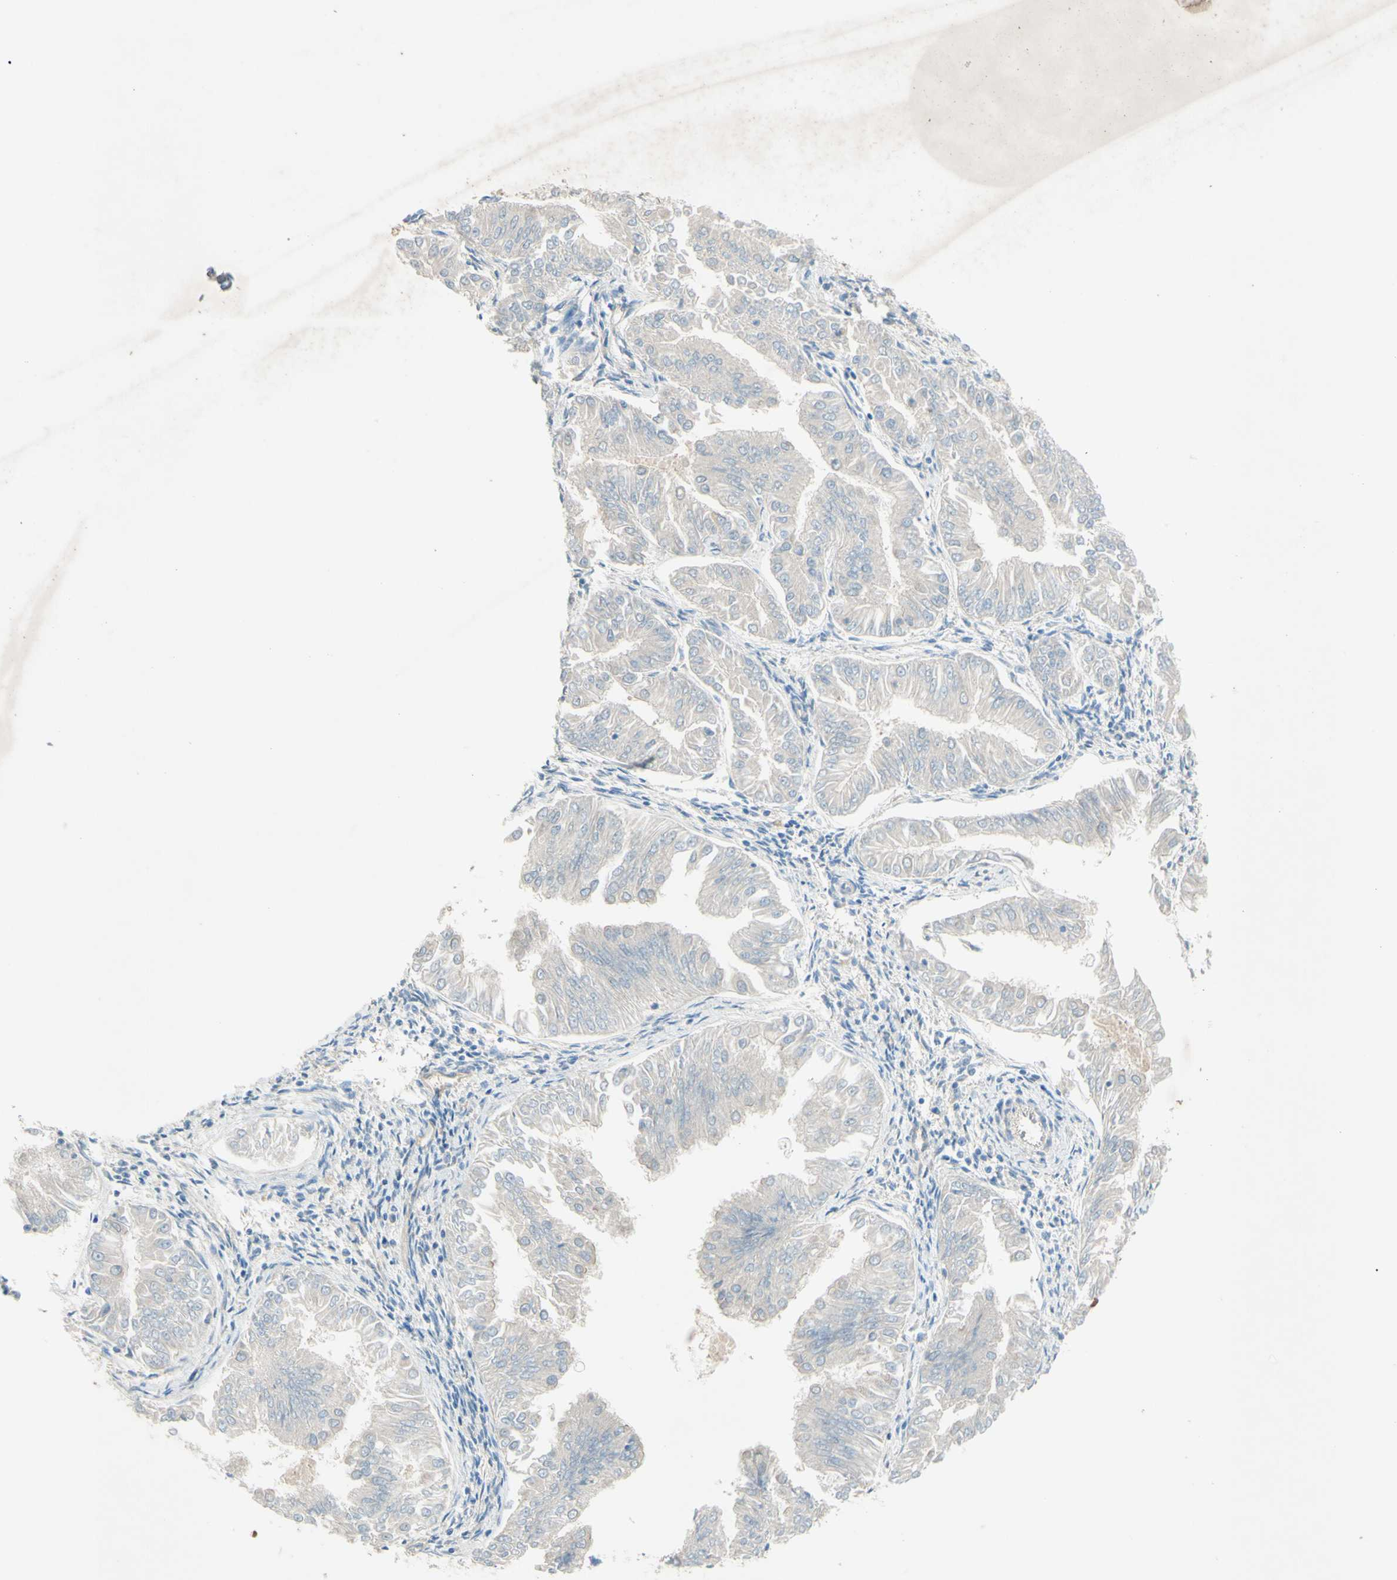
{"staining": {"intensity": "negative", "quantity": "none", "location": "none"}, "tissue": "endometrial cancer", "cell_type": "Tumor cells", "image_type": "cancer", "snomed": [{"axis": "morphology", "description": "Adenocarcinoma, NOS"}, {"axis": "topography", "description": "Endometrium"}], "caption": "Micrograph shows no significant protein expression in tumor cells of adenocarcinoma (endometrial). Brightfield microscopy of immunohistochemistry (IHC) stained with DAB (brown) and hematoxylin (blue), captured at high magnification.", "gene": "IL2", "patient": {"sex": "female", "age": 53}}